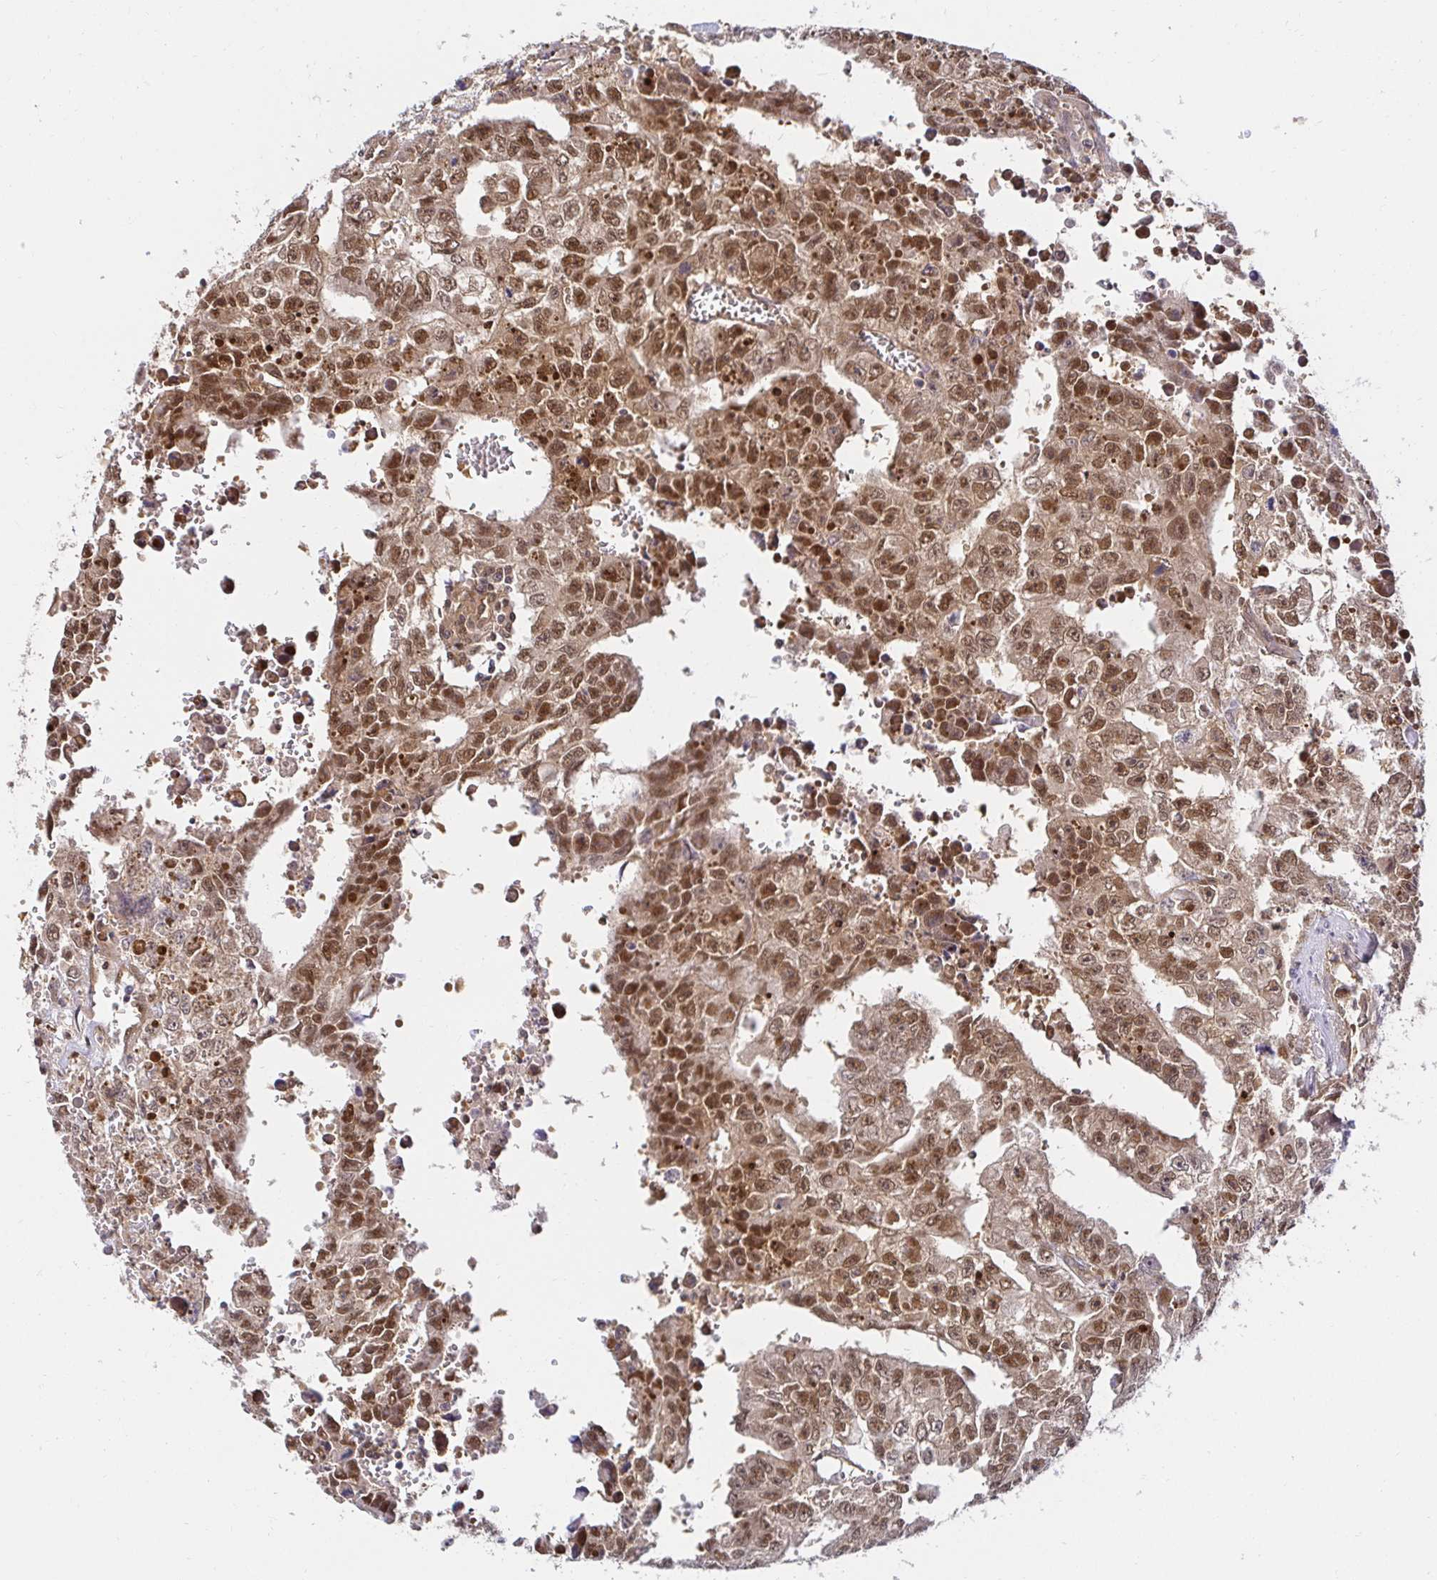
{"staining": {"intensity": "moderate", "quantity": ">75%", "location": "cytoplasmic/membranous,nuclear"}, "tissue": "testis cancer", "cell_type": "Tumor cells", "image_type": "cancer", "snomed": [{"axis": "morphology", "description": "Carcinoma, Embryonal, NOS"}, {"axis": "morphology", "description": "Teratoma, malignant, NOS"}, {"axis": "topography", "description": "Testis"}], "caption": "The histopathology image reveals staining of testis embryonal carcinoma, revealing moderate cytoplasmic/membranous and nuclear protein positivity (brown color) within tumor cells.", "gene": "PSMA4", "patient": {"sex": "male", "age": 24}}